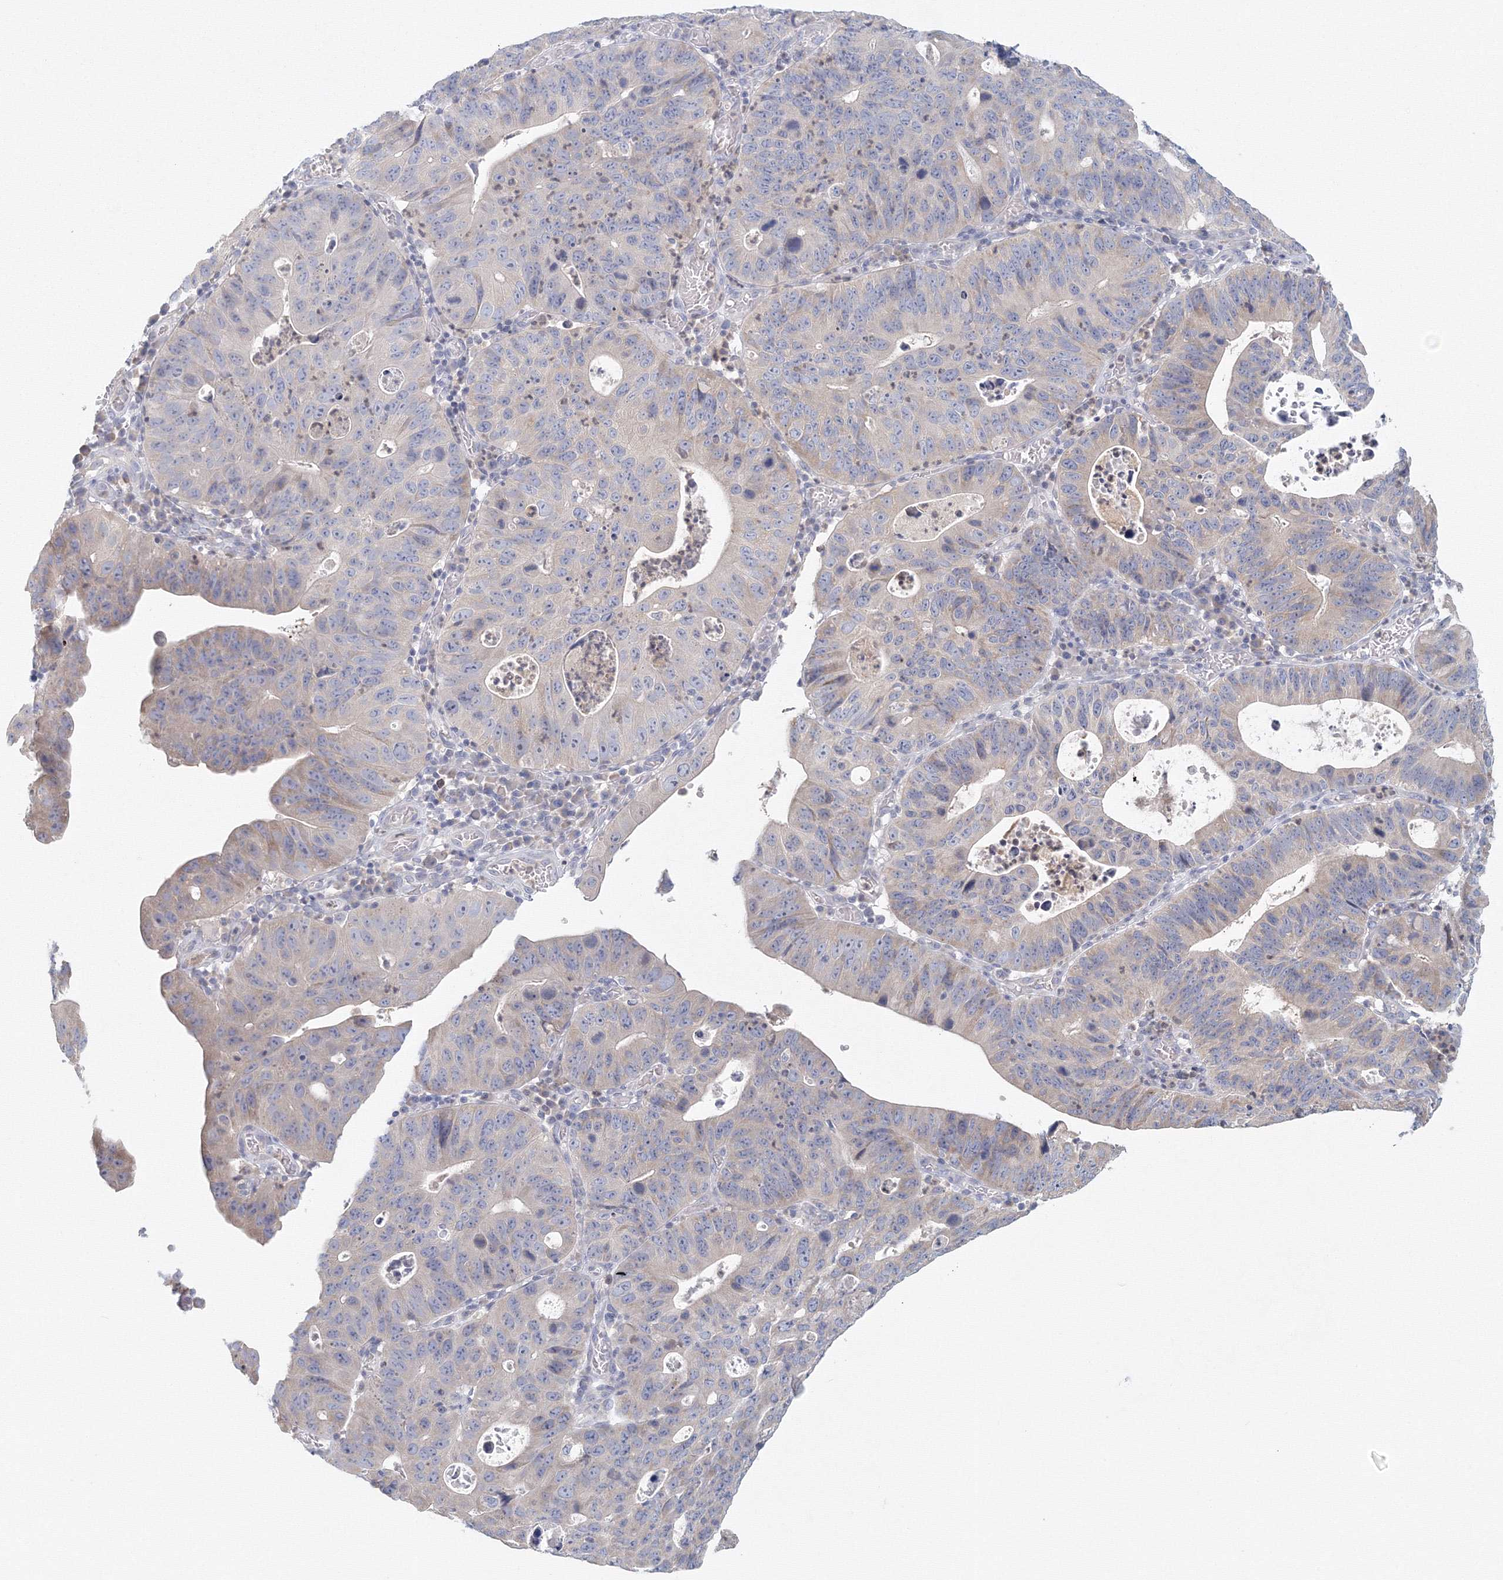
{"staining": {"intensity": "weak", "quantity": "<25%", "location": "cytoplasmic/membranous"}, "tissue": "stomach cancer", "cell_type": "Tumor cells", "image_type": "cancer", "snomed": [{"axis": "morphology", "description": "Adenocarcinoma, NOS"}, {"axis": "topography", "description": "Stomach"}], "caption": "The immunohistochemistry (IHC) photomicrograph has no significant staining in tumor cells of stomach adenocarcinoma tissue.", "gene": "TACC2", "patient": {"sex": "male", "age": 59}}